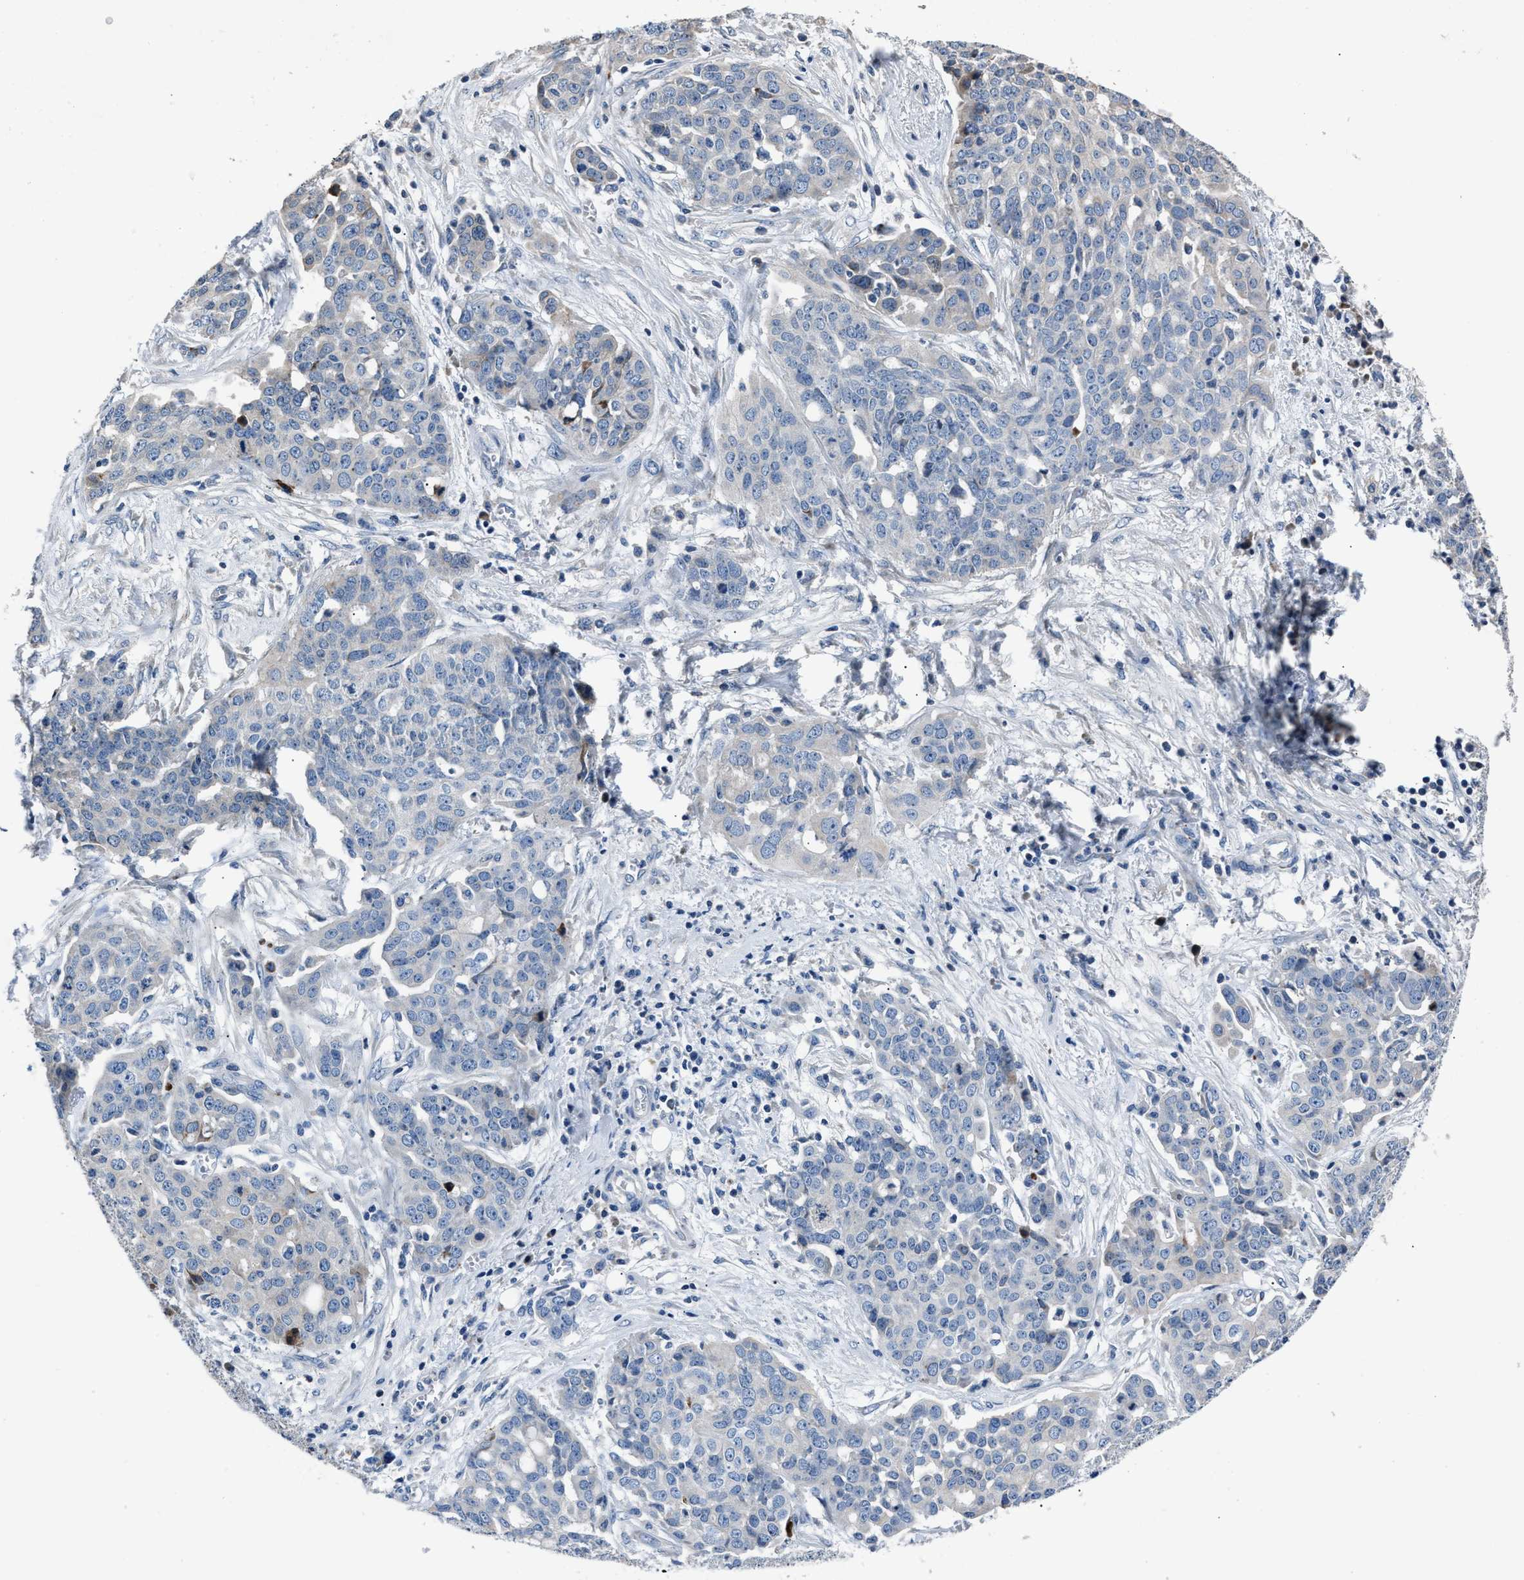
{"staining": {"intensity": "negative", "quantity": "none", "location": "none"}, "tissue": "ovarian cancer", "cell_type": "Tumor cells", "image_type": "cancer", "snomed": [{"axis": "morphology", "description": "Cystadenocarcinoma, serous, NOS"}, {"axis": "topography", "description": "Soft tissue"}, {"axis": "topography", "description": "Ovary"}], "caption": "A high-resolution micrograph shows immunohistochemistry (IHC) staining of ovarian cancer (serous cystadenocarcinoma), which reveals no significant staining in tumor cells. (DAB (3,3'-diaminobenzidine) IHC visualized using brightfield microscopy, high magnification).", "gene": "DNAJC24", "patient": {"sex": "female", "age": 57}}